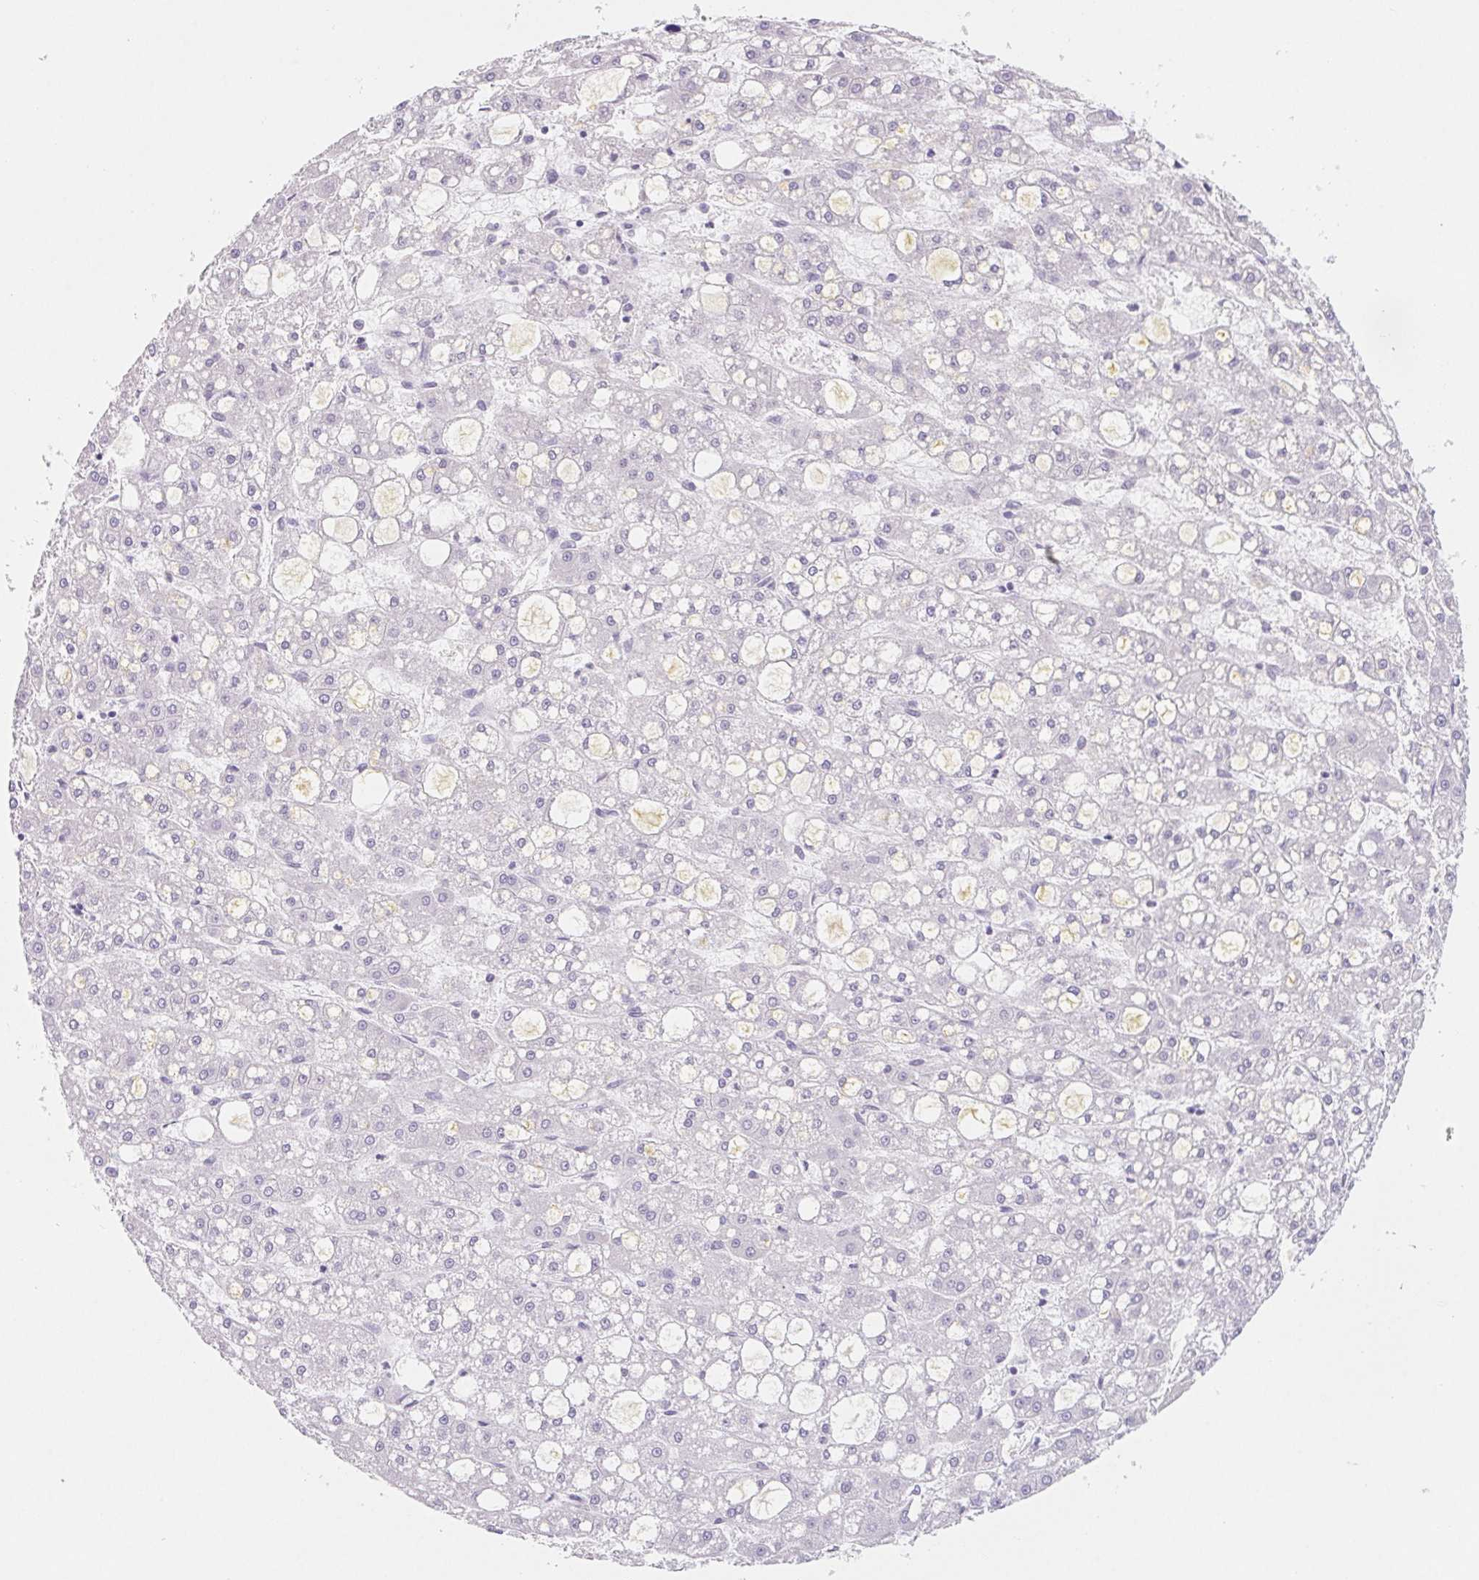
{"staining": {"intensity": "negative", "quantity": "none", "location": "none"}, "tissue": "liver cancer", "cell_type": "Tumor cells", "image_type": "cancer", "snomed": [{"axis": "morphology", "description": "Carcinoma, Hepatocellular, NOS"}, {"axis": "topography", "description": "Liver"}], "caption": "IHC image of human hepatocellular carcinoma (liver) stained for a protein (brown), which displays no positivity in tumor cells.", "gene": "CTNND2", "patient": {"sex": "male", "age": 67}}